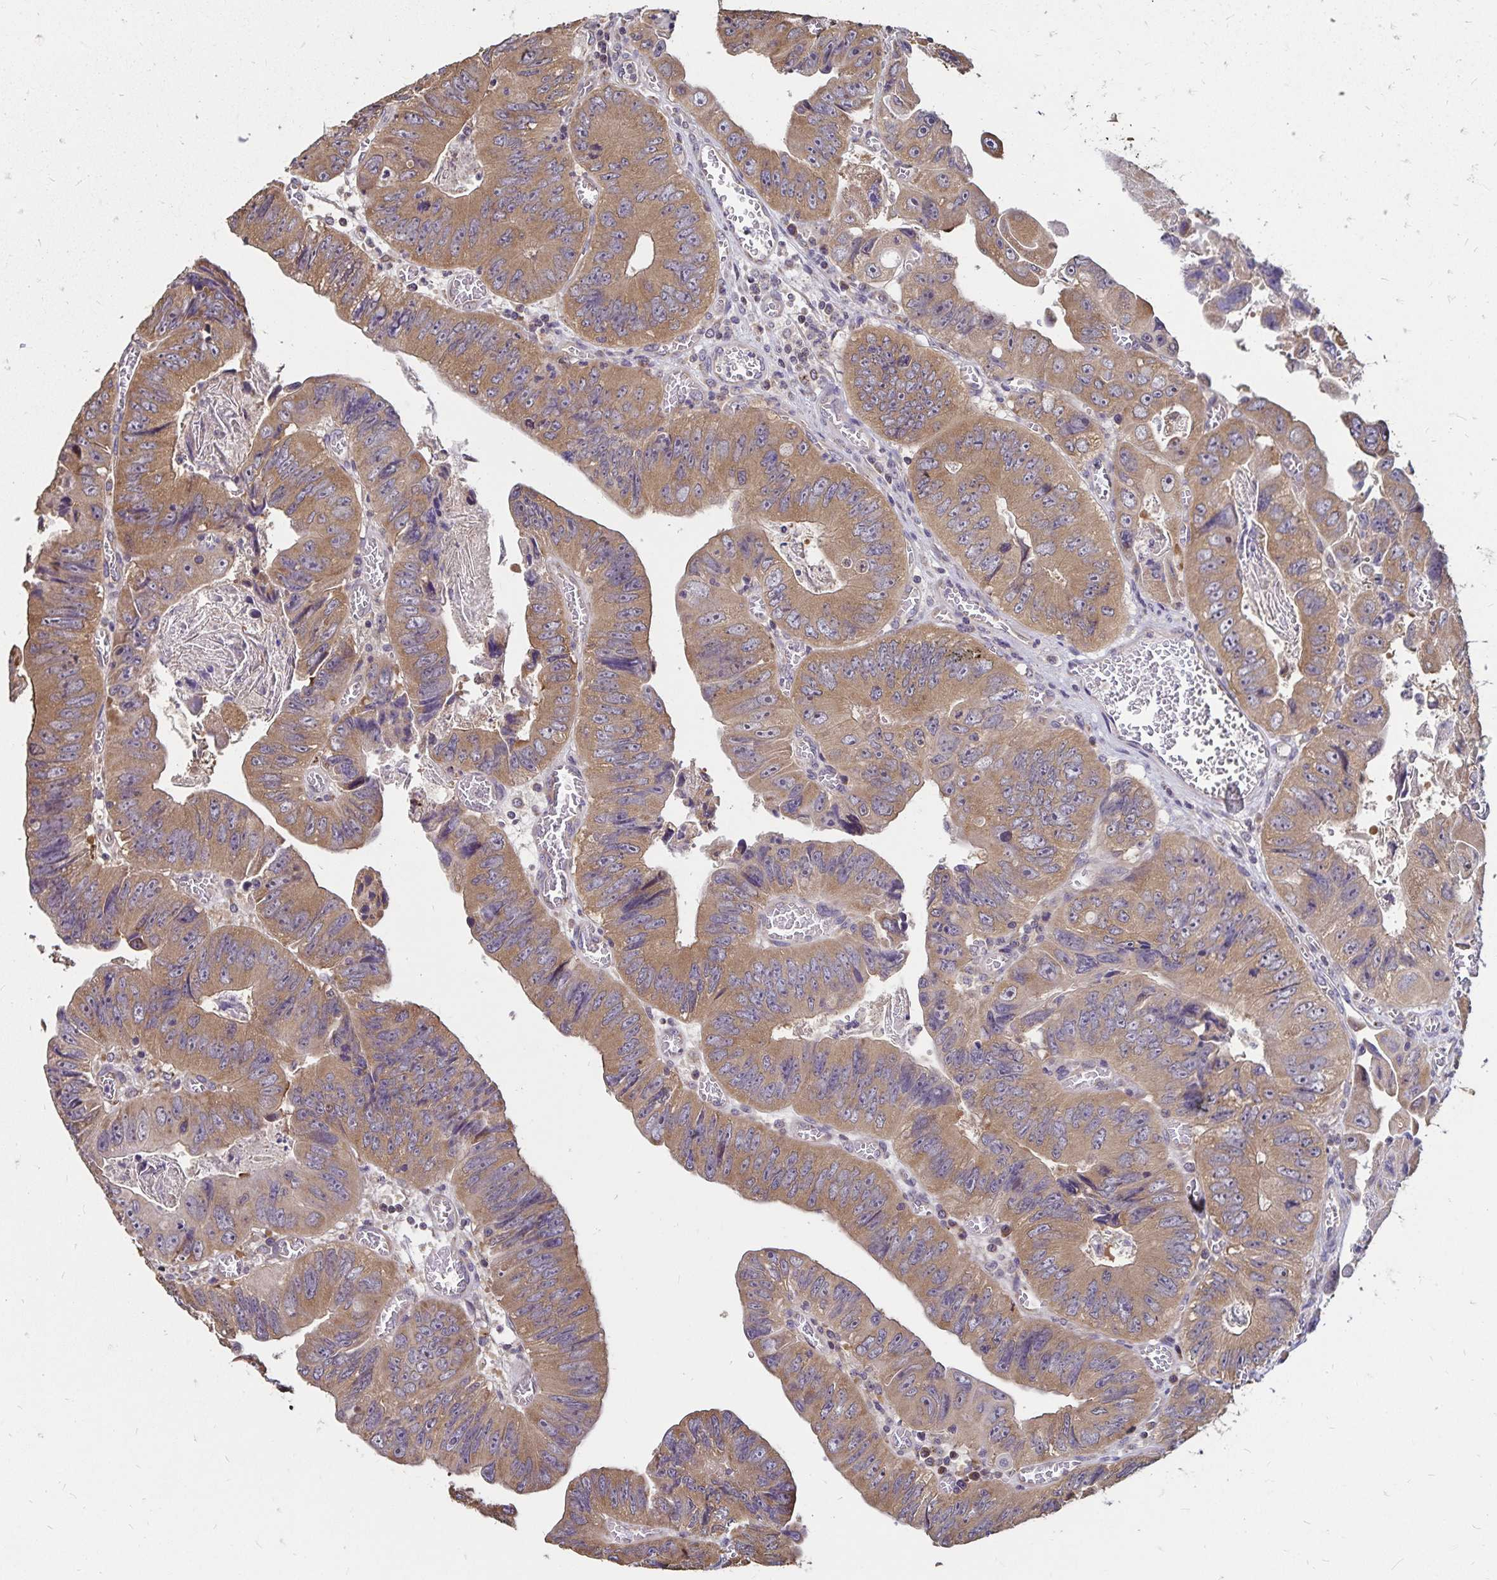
{"staining": {"intensity": "moderate", "quantity": "25%-75%", "location": "cytoplasmic/membranous"}, "tissue": "colorectal cancer", "cell_type": "Tumor cells", "image_type": "cancer", "snomed": [{"axis": "morphology", "description": "Adenocarcinoma, NOS"}, {"axis": "topography", "description": "Colon"}], "caption": "Tumor cells demonstrate medium levels of moderate cytoplasmic/membranous staining in approximately 25%-75% of cells in human colorectal adenocarcinoma.", "gene": "EMC10", "patient": {"sex": "female", "age": 84}}